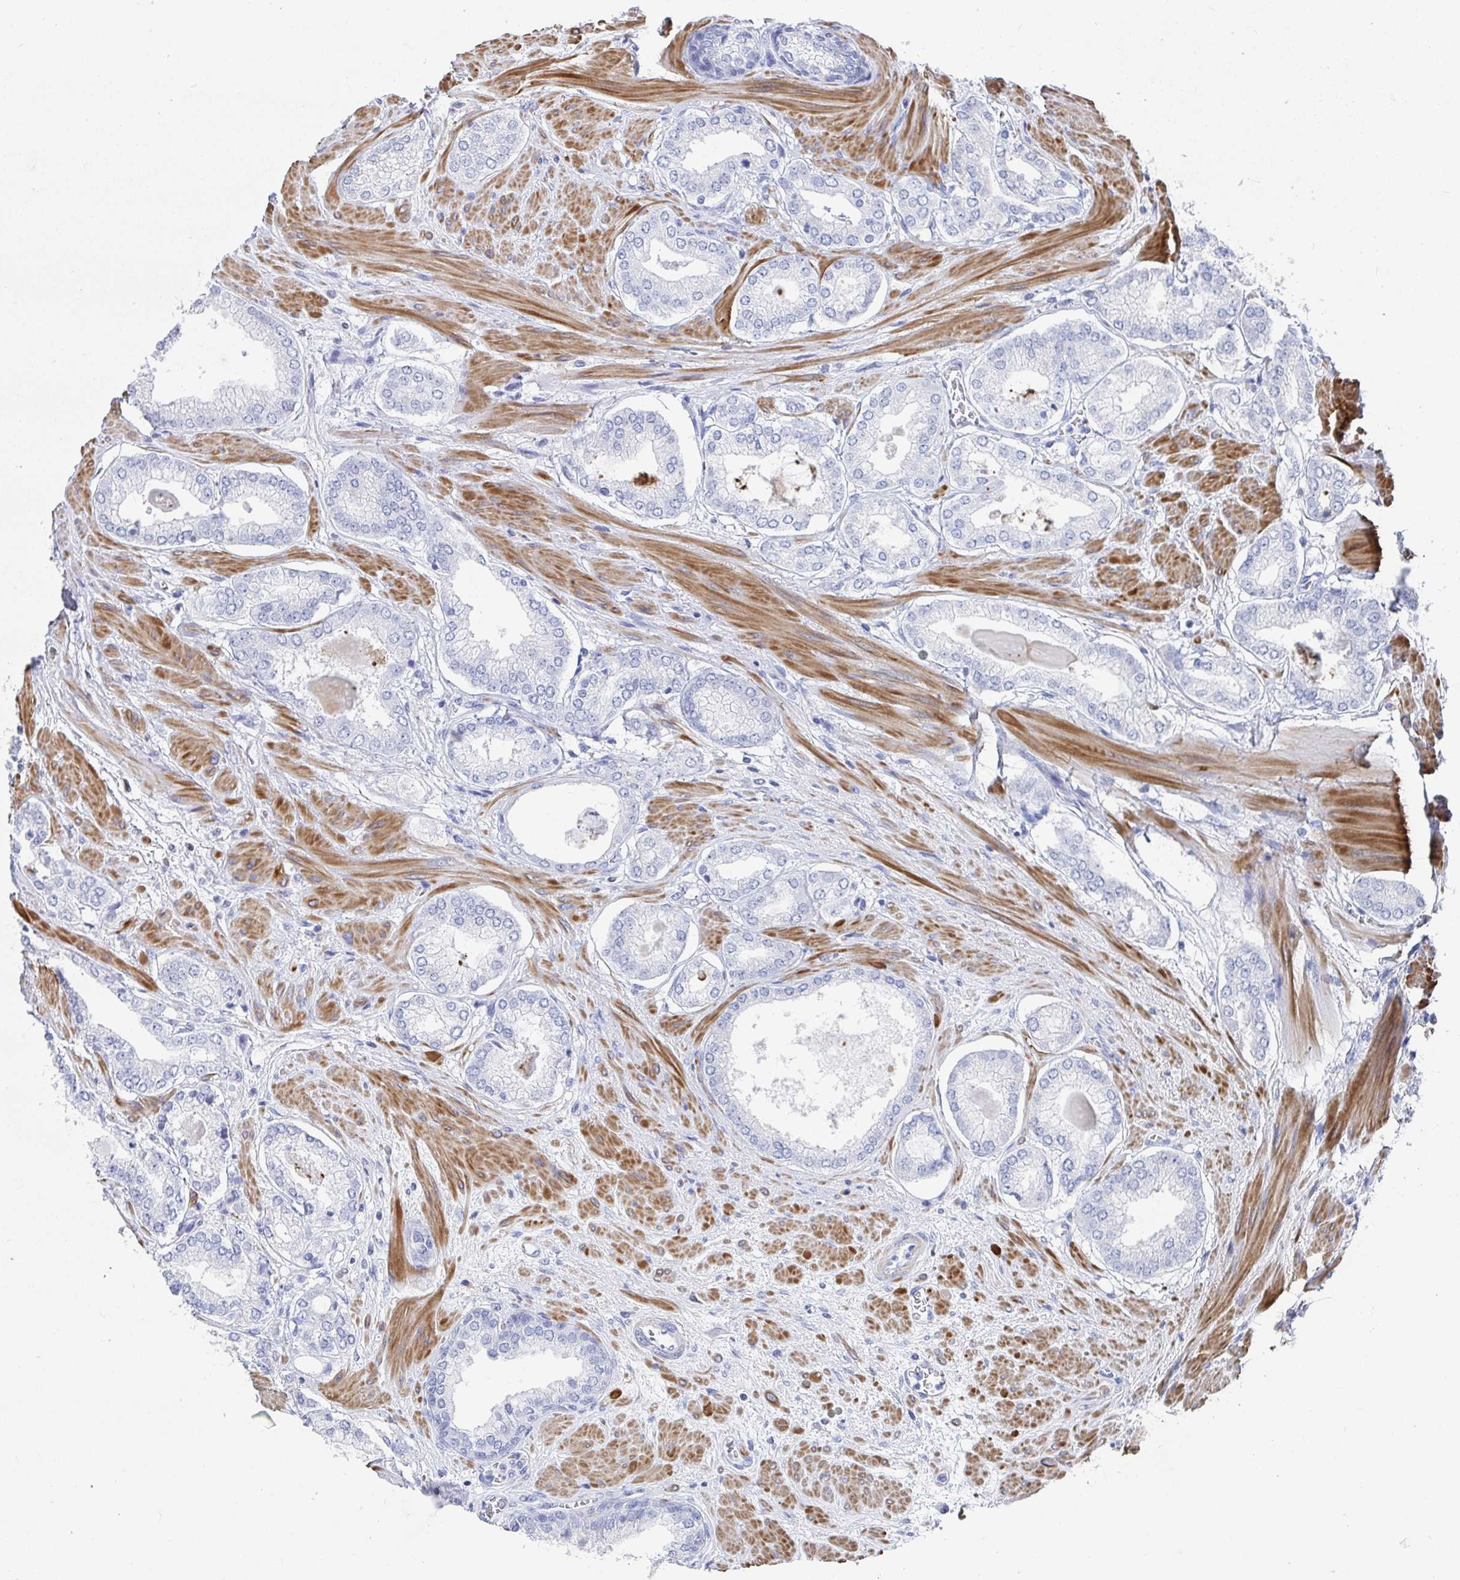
{"staining": {"intensity": "negative", "quantity": "none", "location": "none"}, "tissue": "prostate cancer", "cell_type": "Tumor cells", "image_type": "cancer", "snomed": [{"axis": "morphology", "description": "Adenocarcinoma, Low grade"}, {"axis": "topography", "description": "Prostate"}], "caption": "Tumor cells show no significant positivity in prostate cancer.", "gene": "ZFP82", "patient": {"sex": "male", "age": 64}}